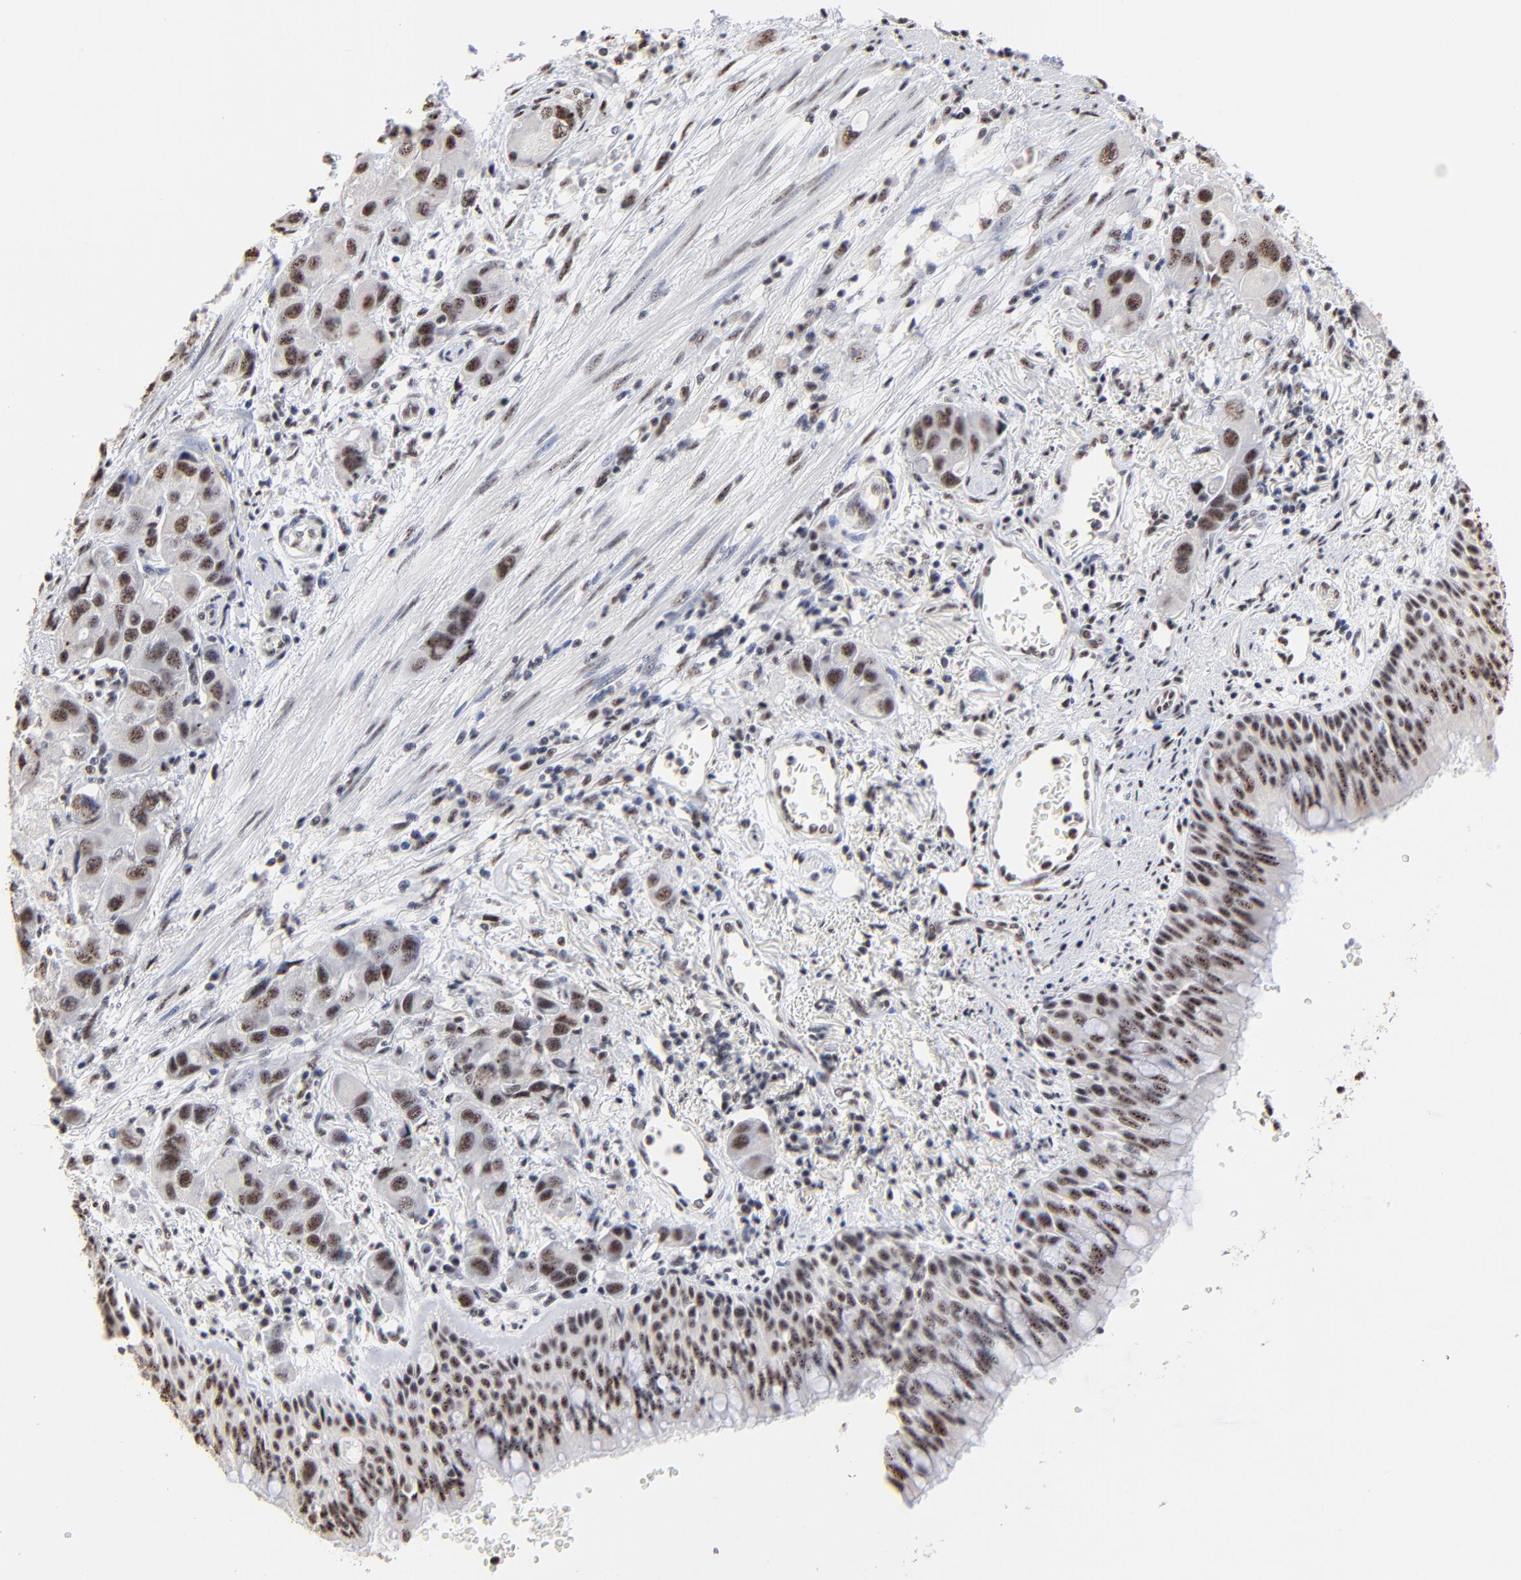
{"staining": {"intensity": "moderate", "quantity": ">75%", "location": "nuclear"}, "tissue": "bronchus", "cell_type": "Respiratory epithelial cells", "image_type": "normal", "snomed": [{"axis": "morphology", "description": "Normal tissue, NOS"}, {"axis": "morphology", "description": "Adenocarcinoma, NOS"}, {"axis": "morphology", "description": "Adenocarcinoma, metastatic, NOS"}, {"axis": "topography", "description": "Lymph node"}, {"axis": "topography", "description": "Bronchus"}, {"axis": "topography", "description": "Lung"}], "caption": "Respiratory epithelial cells display medium levels of moderate nuclear staining in about >75% of cells in unremarkable human bronchus. (DAB IHC with brightfield microscopy, high magnification).", "gene": "MBD4", "patient": {"sex": "female", "age": 54}}